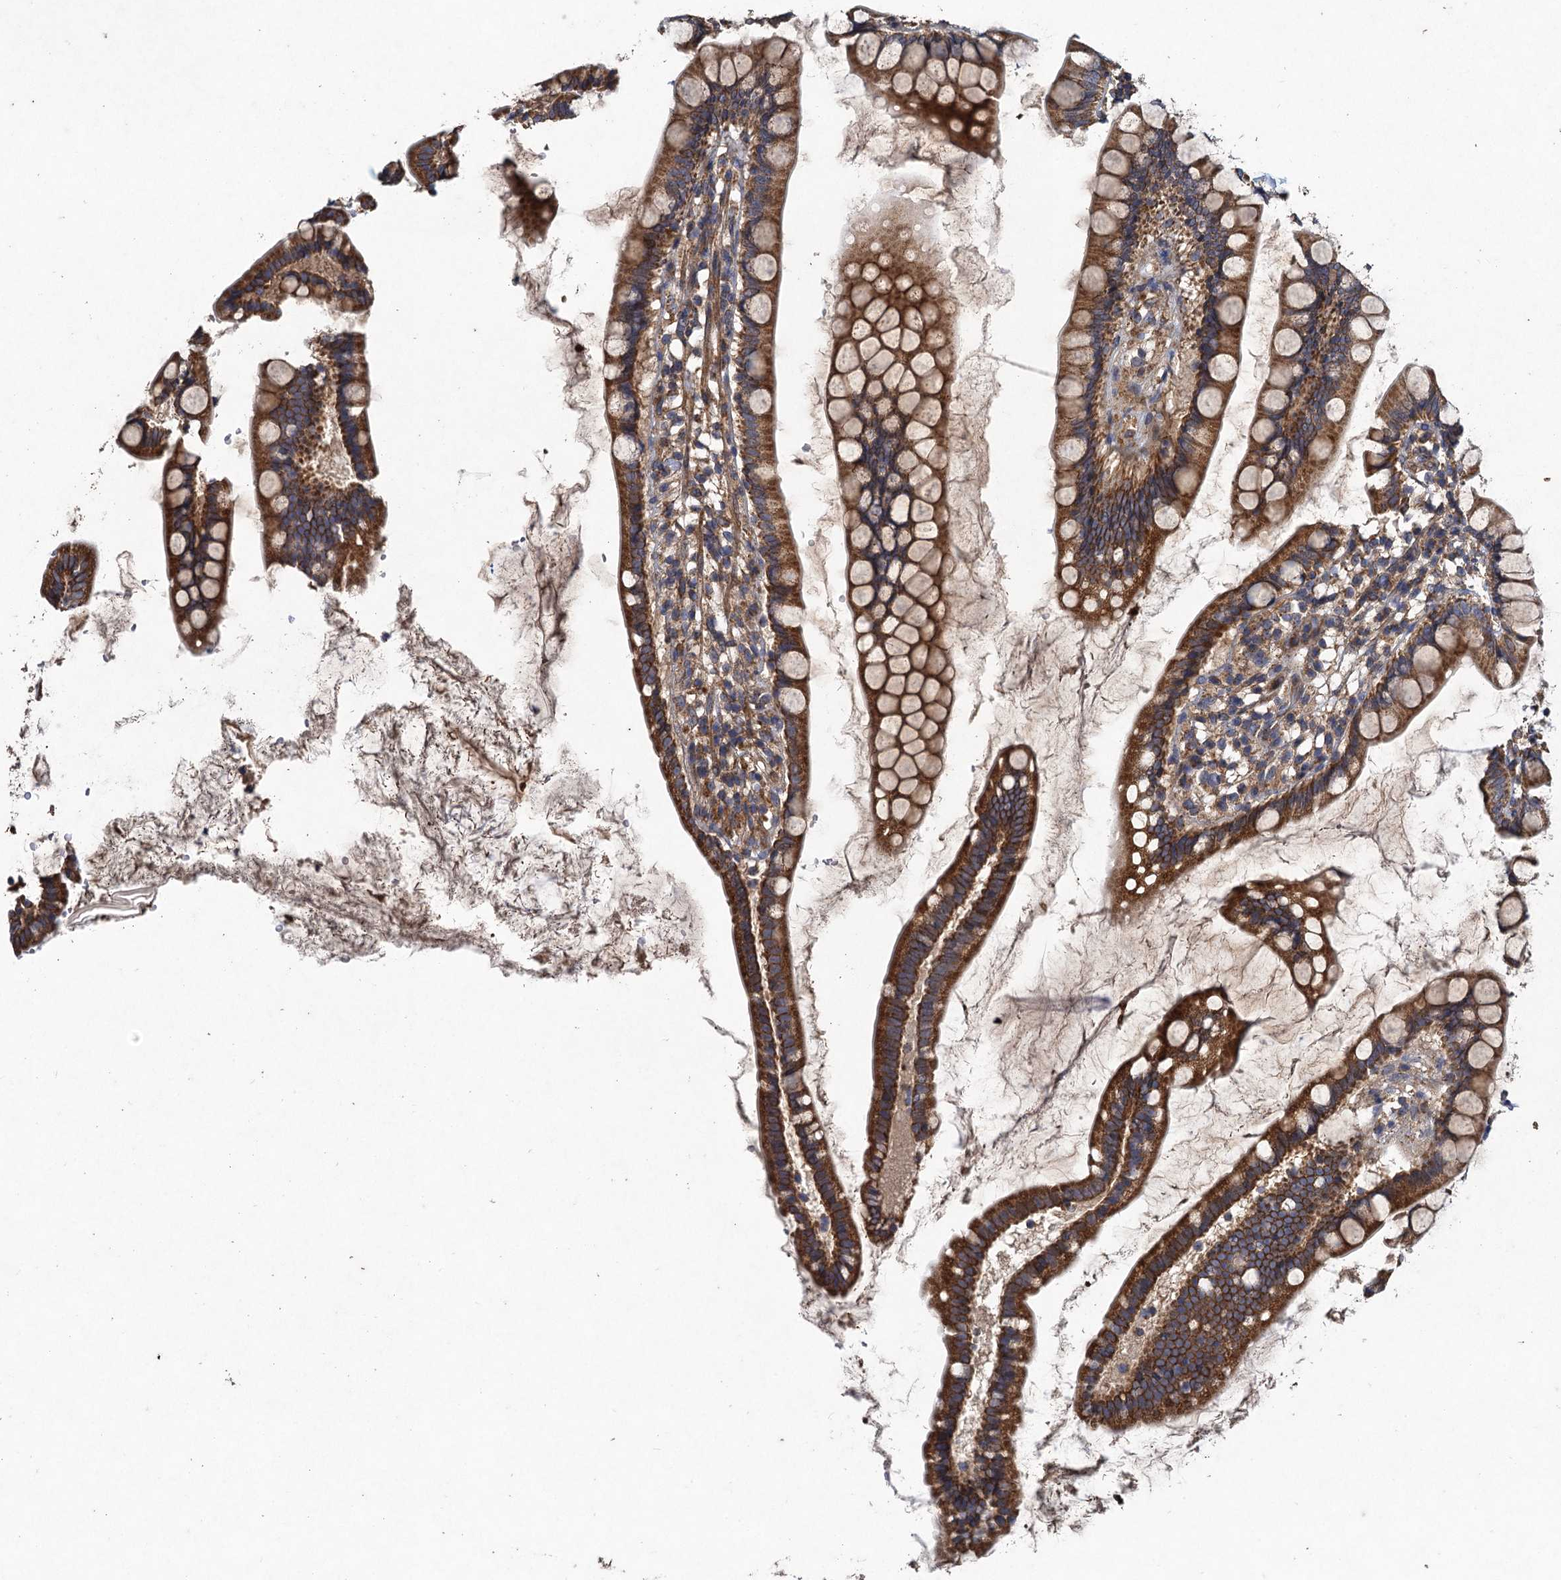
{"staining": {"intensity": "strong", "quantity": "25%-75%", "location": "cytoplasmic/membranous"}, "tissue": "small intestine", "cell_type": "Glandular cells", "image_type": "normal", "snomed": [{"axis": "morphology", "description": "Normal tissue, NOS"}, {"axis": "topography", "description": "Small intestine"}], "caption": "Protein positivity by immunohistochemistry reveals strong cytoplasmic/membranous staining in approximately 25%-75% of glandular cells in unremarkable small intestine.", "gene": "BCS1L", "patient": {"sex": "female", "age": 84}}